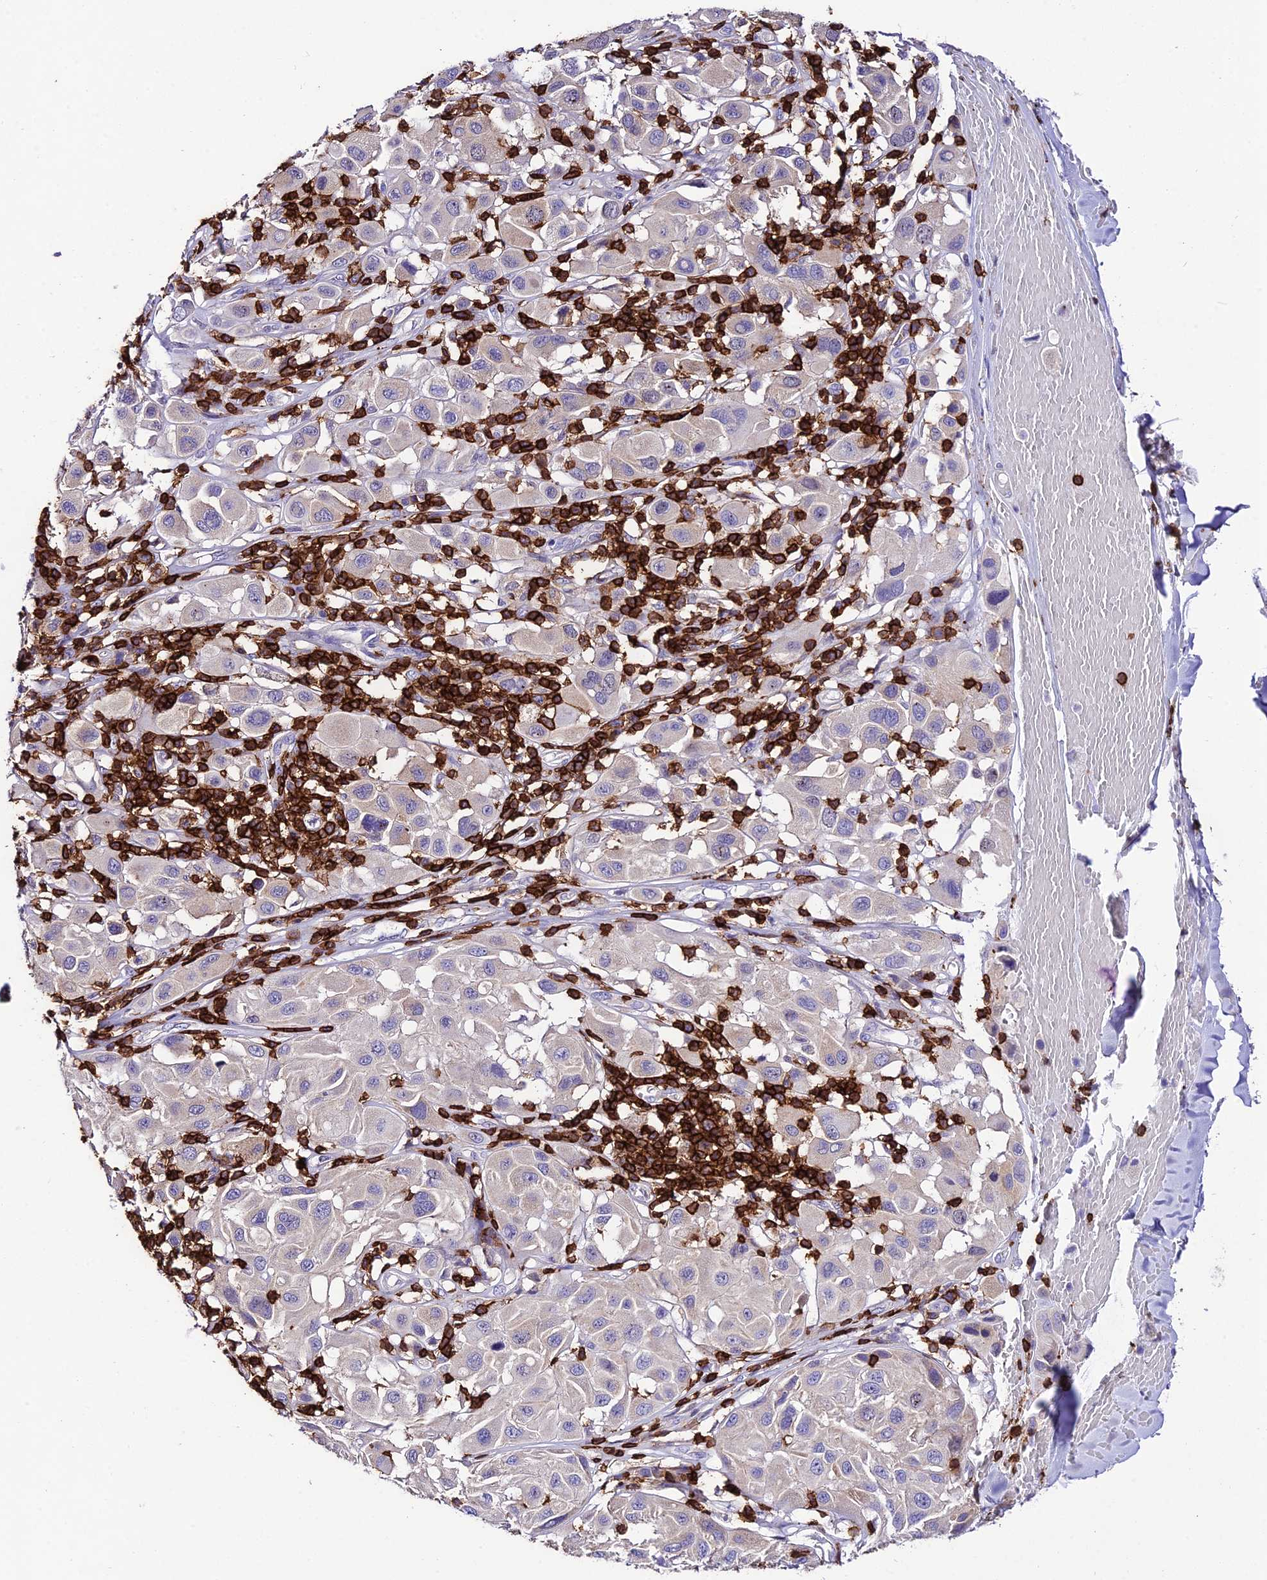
{"staining": {"intensity": "negative", "quantity": "none", "location": "none"}, "tissue": "melanoma", "cell_type": "Tumor cells", "image_type": "cancer", "snomed": [{"axis": "morphology", "description": "Malignant melanoma, Metastatic site"}, {"axis": "topography", "description": "Skin"}], "caption": "This is an immunohistochemistry (IHC) histopathology image of melanoma. There is no expression in tumor cells.", "gene": "PTPRCAP", "patient": {"sex": "male", "age": 41}}